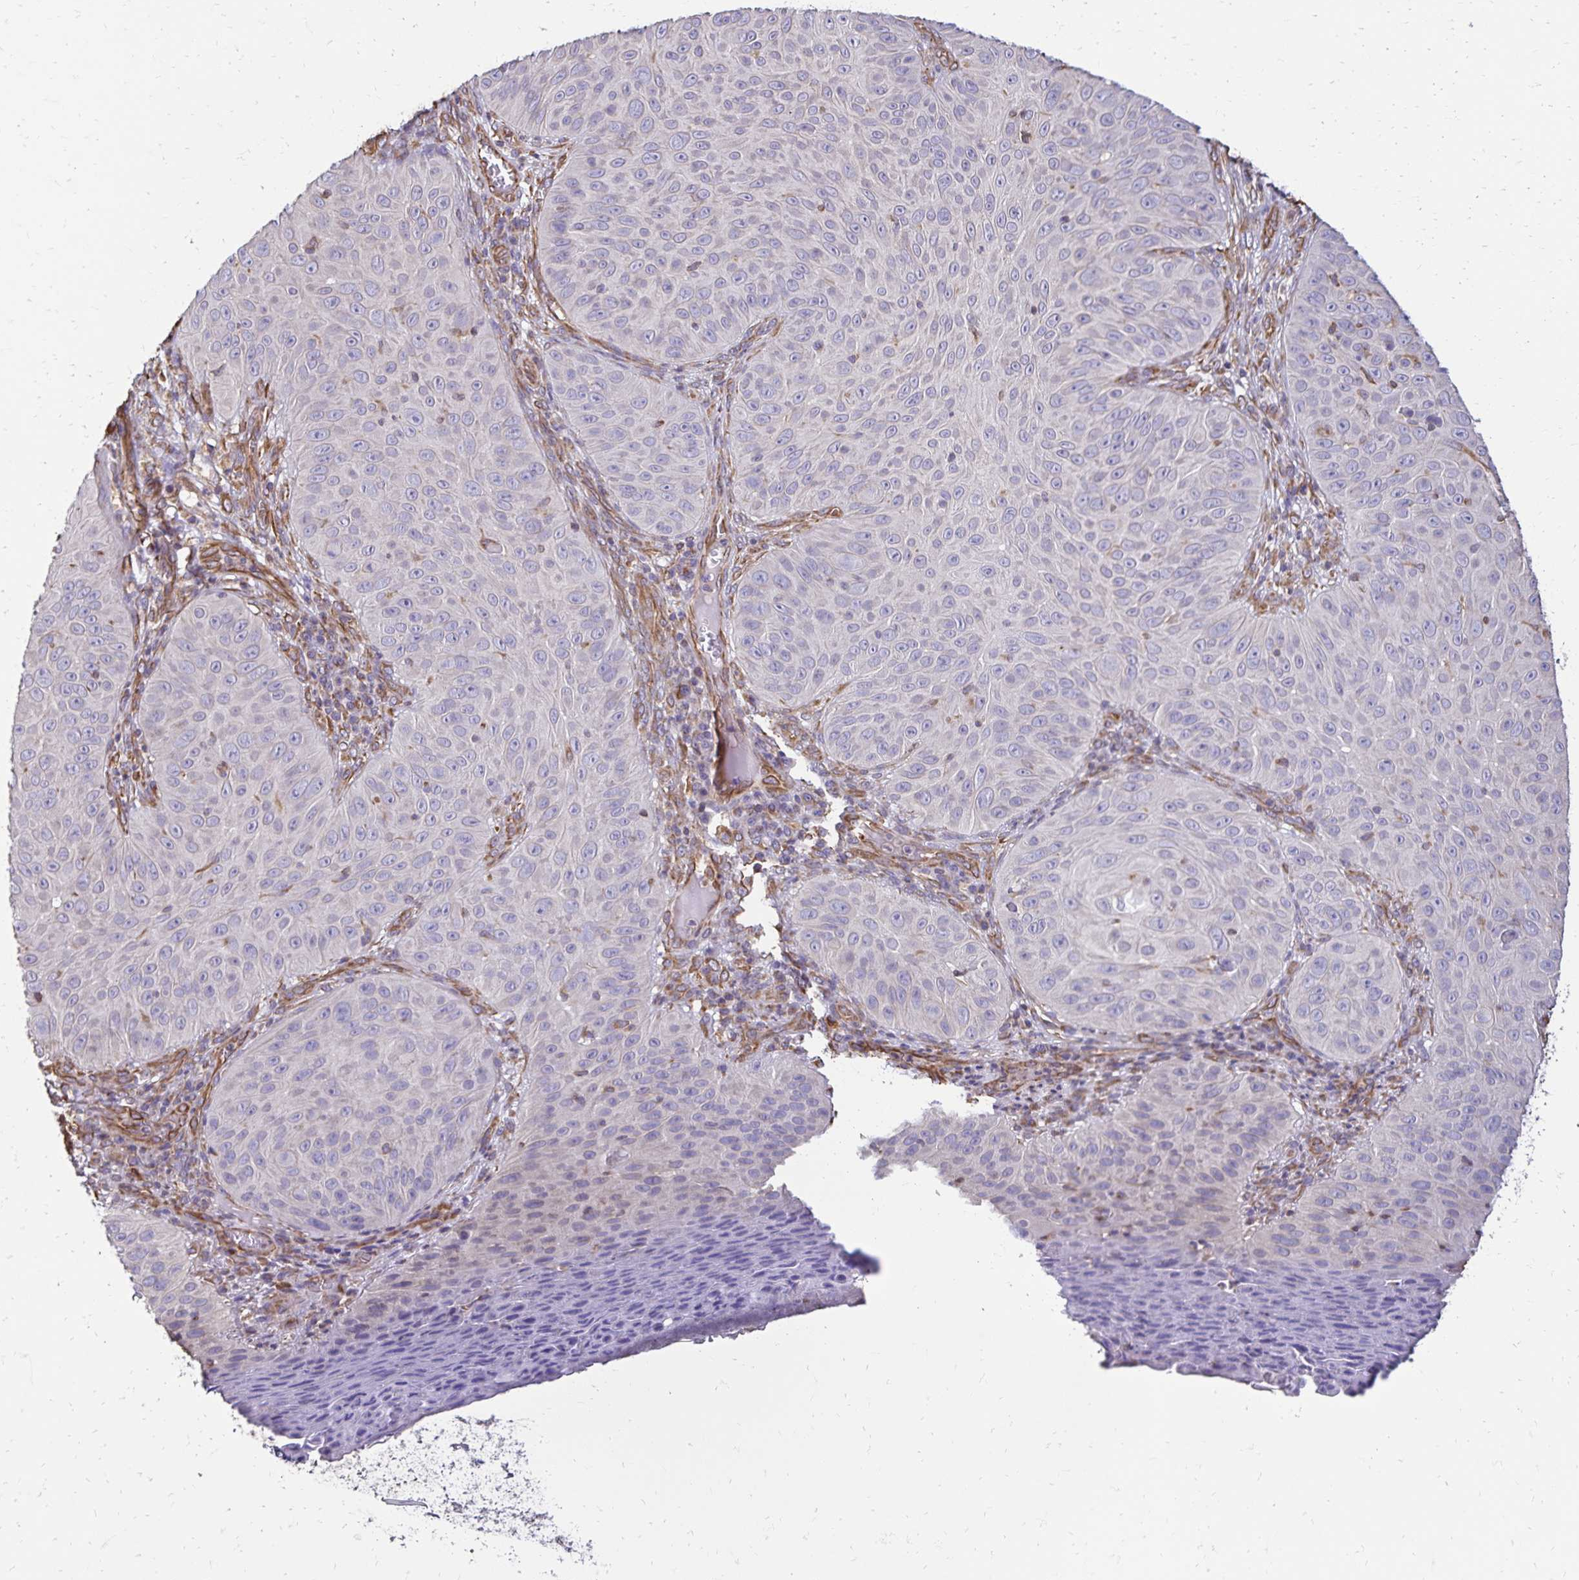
{"staining": {"intensity": "negative", "quantity": "none", "location": "none"}, "tissue": "skin cancer", "cell_type": "Tumor cells", "image_type": "cancer", "snomed": [{"axis": "morphology", "description": "Squamous cell carcinoma, NOS"}, {"axis": "topography", "description": "Skin"}], "caption": "This is a image of immunohistochemistry staining of skin cancer, which shows no positivity in tumor cells.", "gene": "TRPV6", "patient": {"sex": "male", "age": 82}}